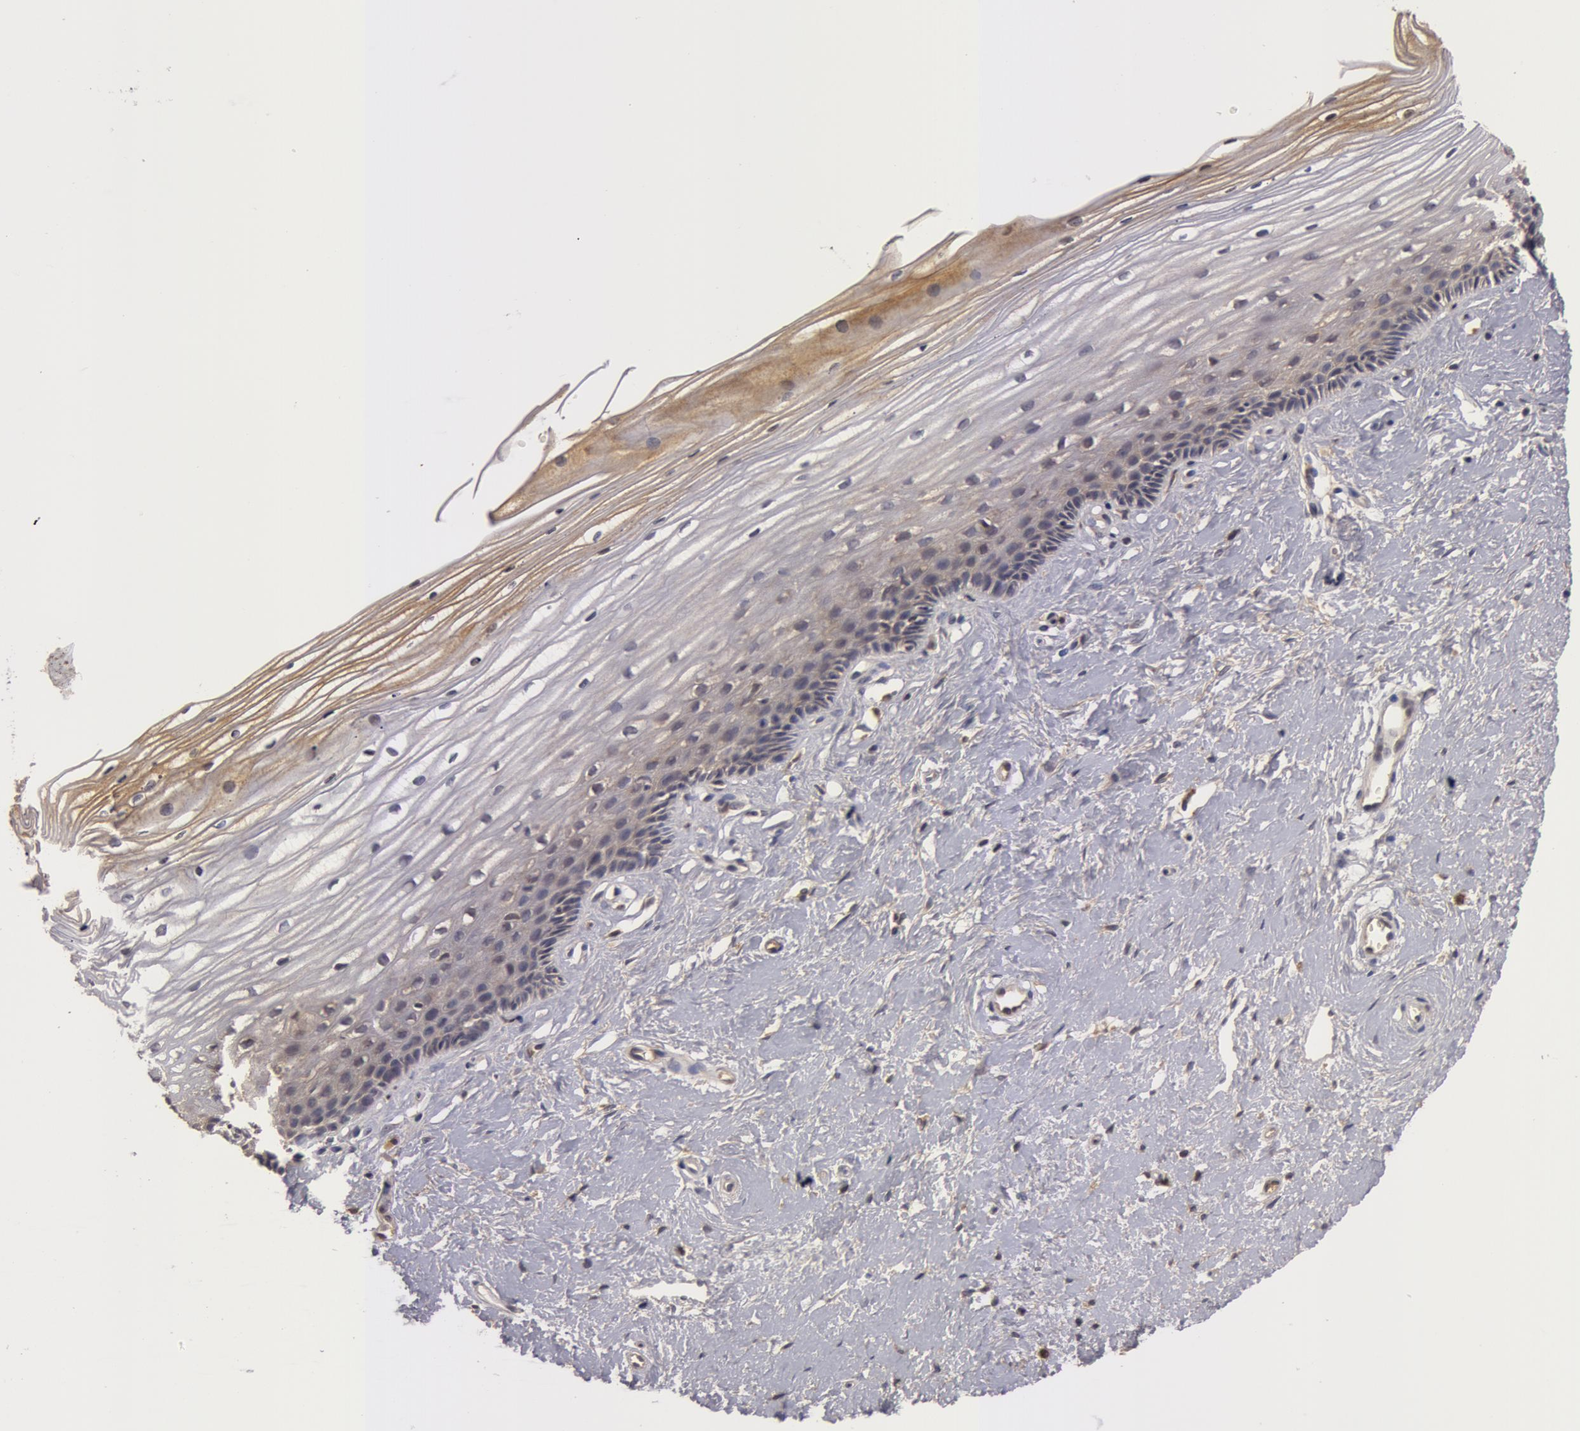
{"staining": {"intensity": "weak", "quantity": ">75%", "location": "cytoplasmic/membranous"}, "tissue": "cervix", "cell_type": "Glandular cells", "image_type": "normal", "snomed": [{"axis": "morphology", "description": "Normal tissue, NOS"}, {"axis": "topography", "description": "Cervix"}], "caption": "Immunohistochemical staining of normal cervix reveals low levels of weak cytoplasmic/membranous positivity in approximately >75% of glandular cells.", "gene": "BCHE", "patient": {"sex": "female", "age": 40}}